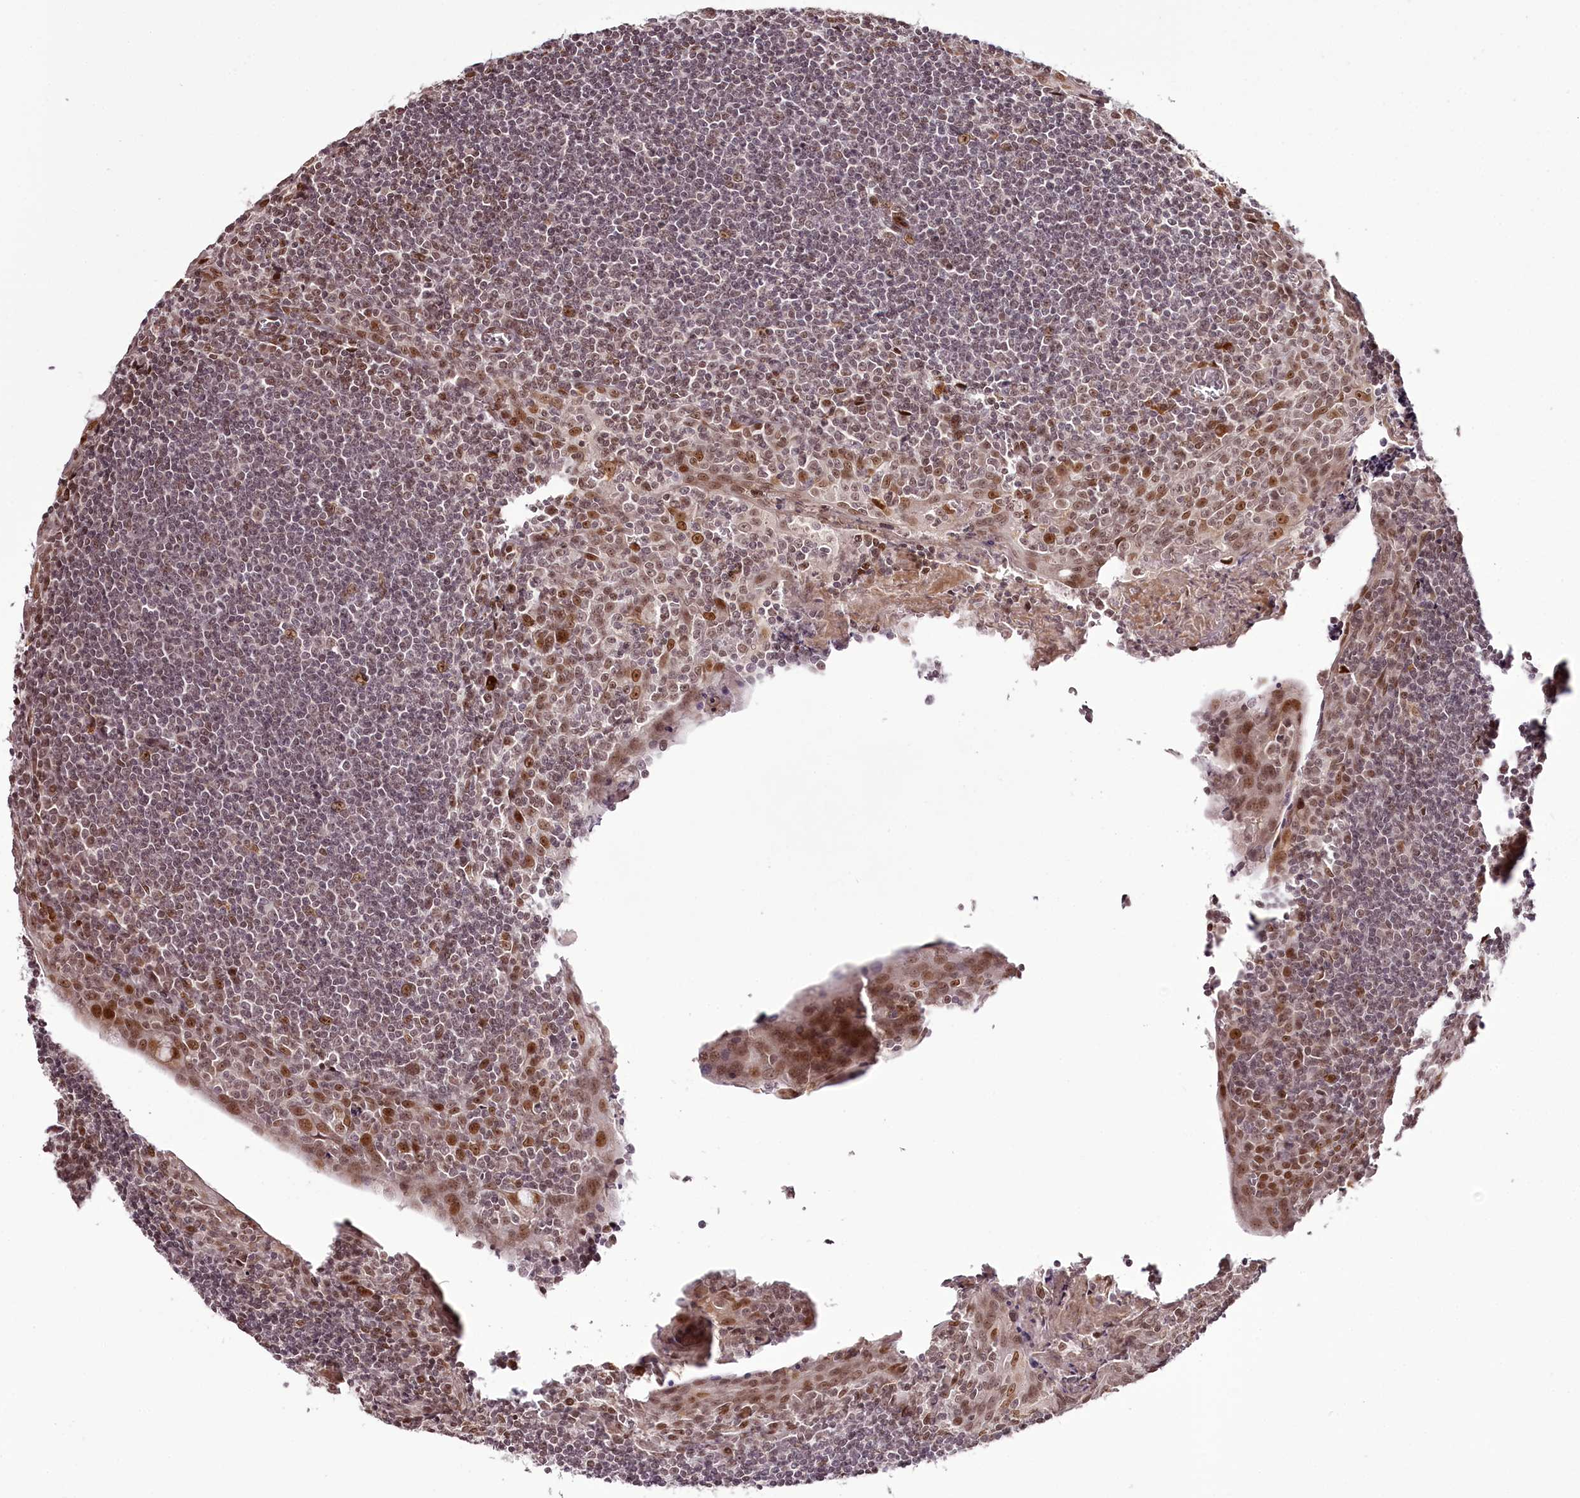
{"staining": {"intensity": "moderate", "quantity": "<25%", "location": "nuclear"}, "tissue": "tonsil", "cell_type": "Germinal center cells", "image_type": "normal", "snomed": [{"axis": "morphology", "description": "Normal tissue, NOS"}, {"axis": "topography", "description": "Tonsil"}], "caption": "High-power microscopy captured an immunohistochemistry micrograph of unremarkable tonsil, revealing moderate nuclear expression in approximately <25% of germinal center cells. (brown staining indicates protein expression, while blue staining denotes nuclei).", "gene": "THYN1", "patient": {"sex": "male", "age": 27}}